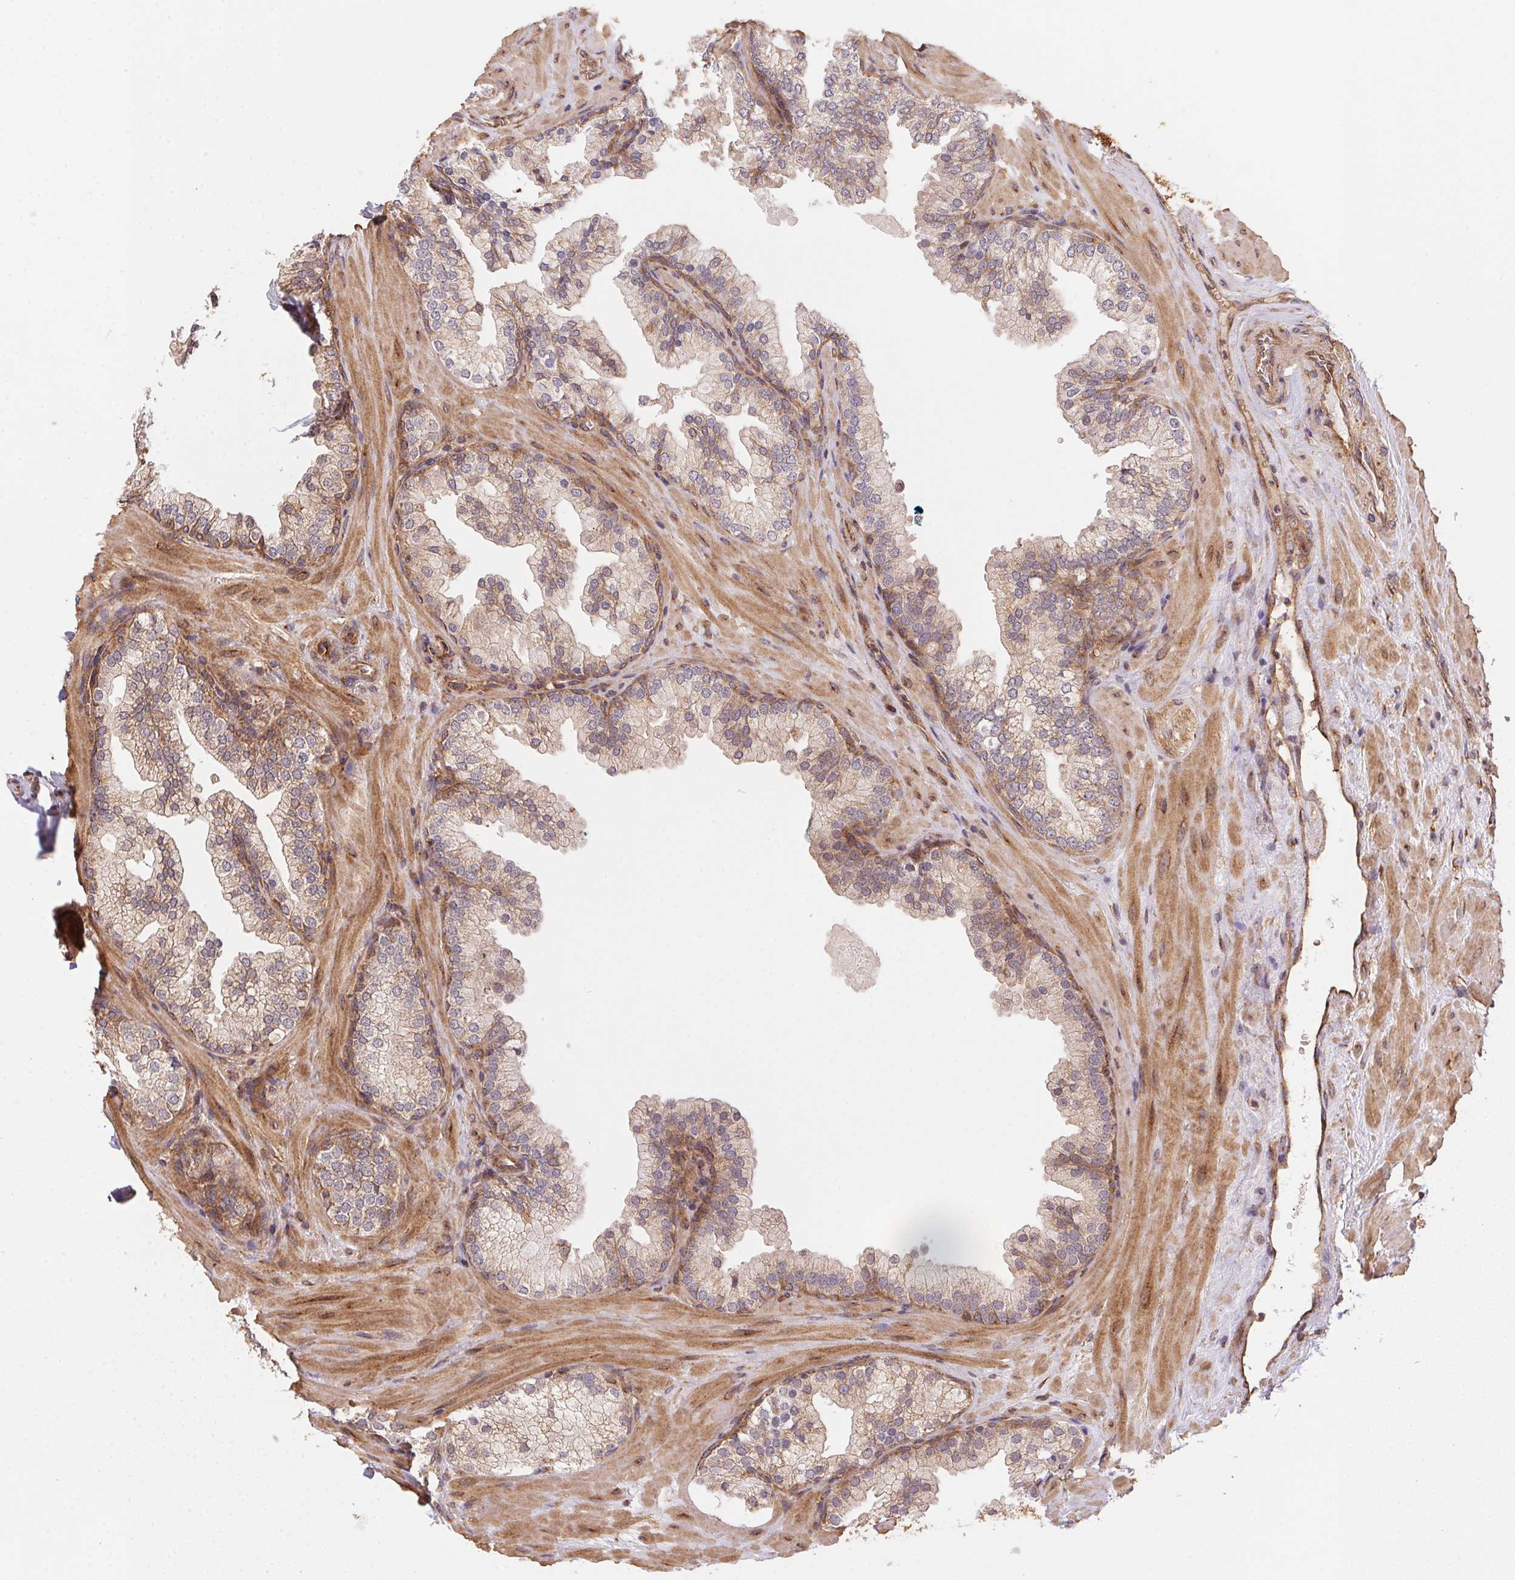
{"staining": {"intensity": "moderate", "quantity": "25%-75%", "location": "cytoplasmic/membranous"}, "tissue": "prostate", "cell_type": "Glandular cells", "image_type": "normal", "snomed": [{"axis": "morphology", "description": "Normal tissue, NOS"}, {"axis": "topography", "description": "Prostate"}, {"axis": "topography", "description": "Peripheral nerve tissue"}], "caption": "High-power microscopy captured an IHC photomicrograph of benign prostate, revealing moderate cytoplasmic/membranous staining in about 25%-75% of glandular cells. The staining was performed using DAB, with brown indicating positive protein expression. Nuclei are stained blue with hematoxylin.", "gene": "USE1", "patient": {"sex": "male", "age": 61}}